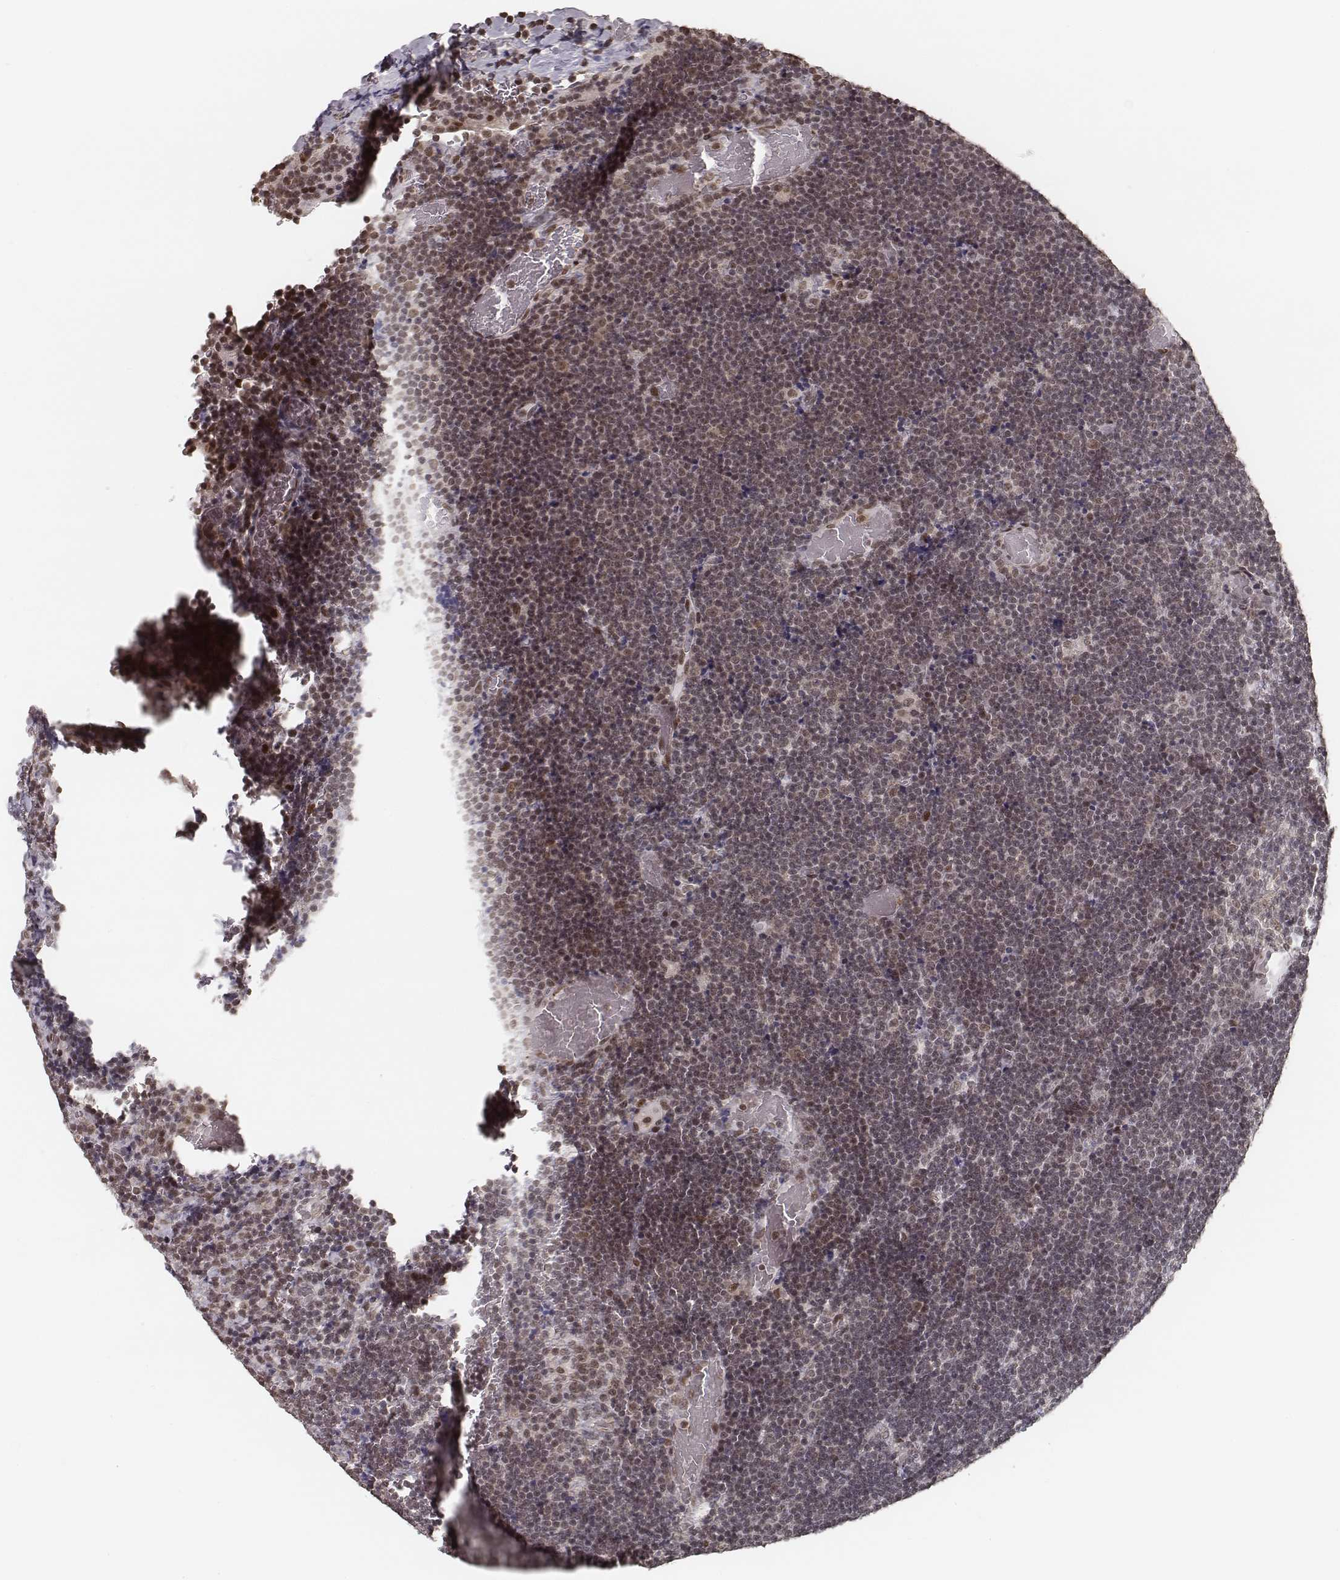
{"staining": {"intensity": "weak", "quantity": ">75%", "location": "nuclear"}, "tissue": "lymphoma", "cell_type": "Tumor cells", "image_type": "cancer", "snomed": [{"axis": "morphology", "description": "Malignant lymphoma, non-Hodgkin's type, Low grade"}, {"axis": "topography", "description": "Brain"}], "caption": "This micrograph exhibits low-grade malignant lymphoma, non-Hodgkin's type stained with IHC to label a protein in brown. The nuclear of tumor cells show weak positivity for the protein. Nuclei are counter-stained blue.", "gene": "HMGA2", "patient": {"sex": "female", "age": 66}}